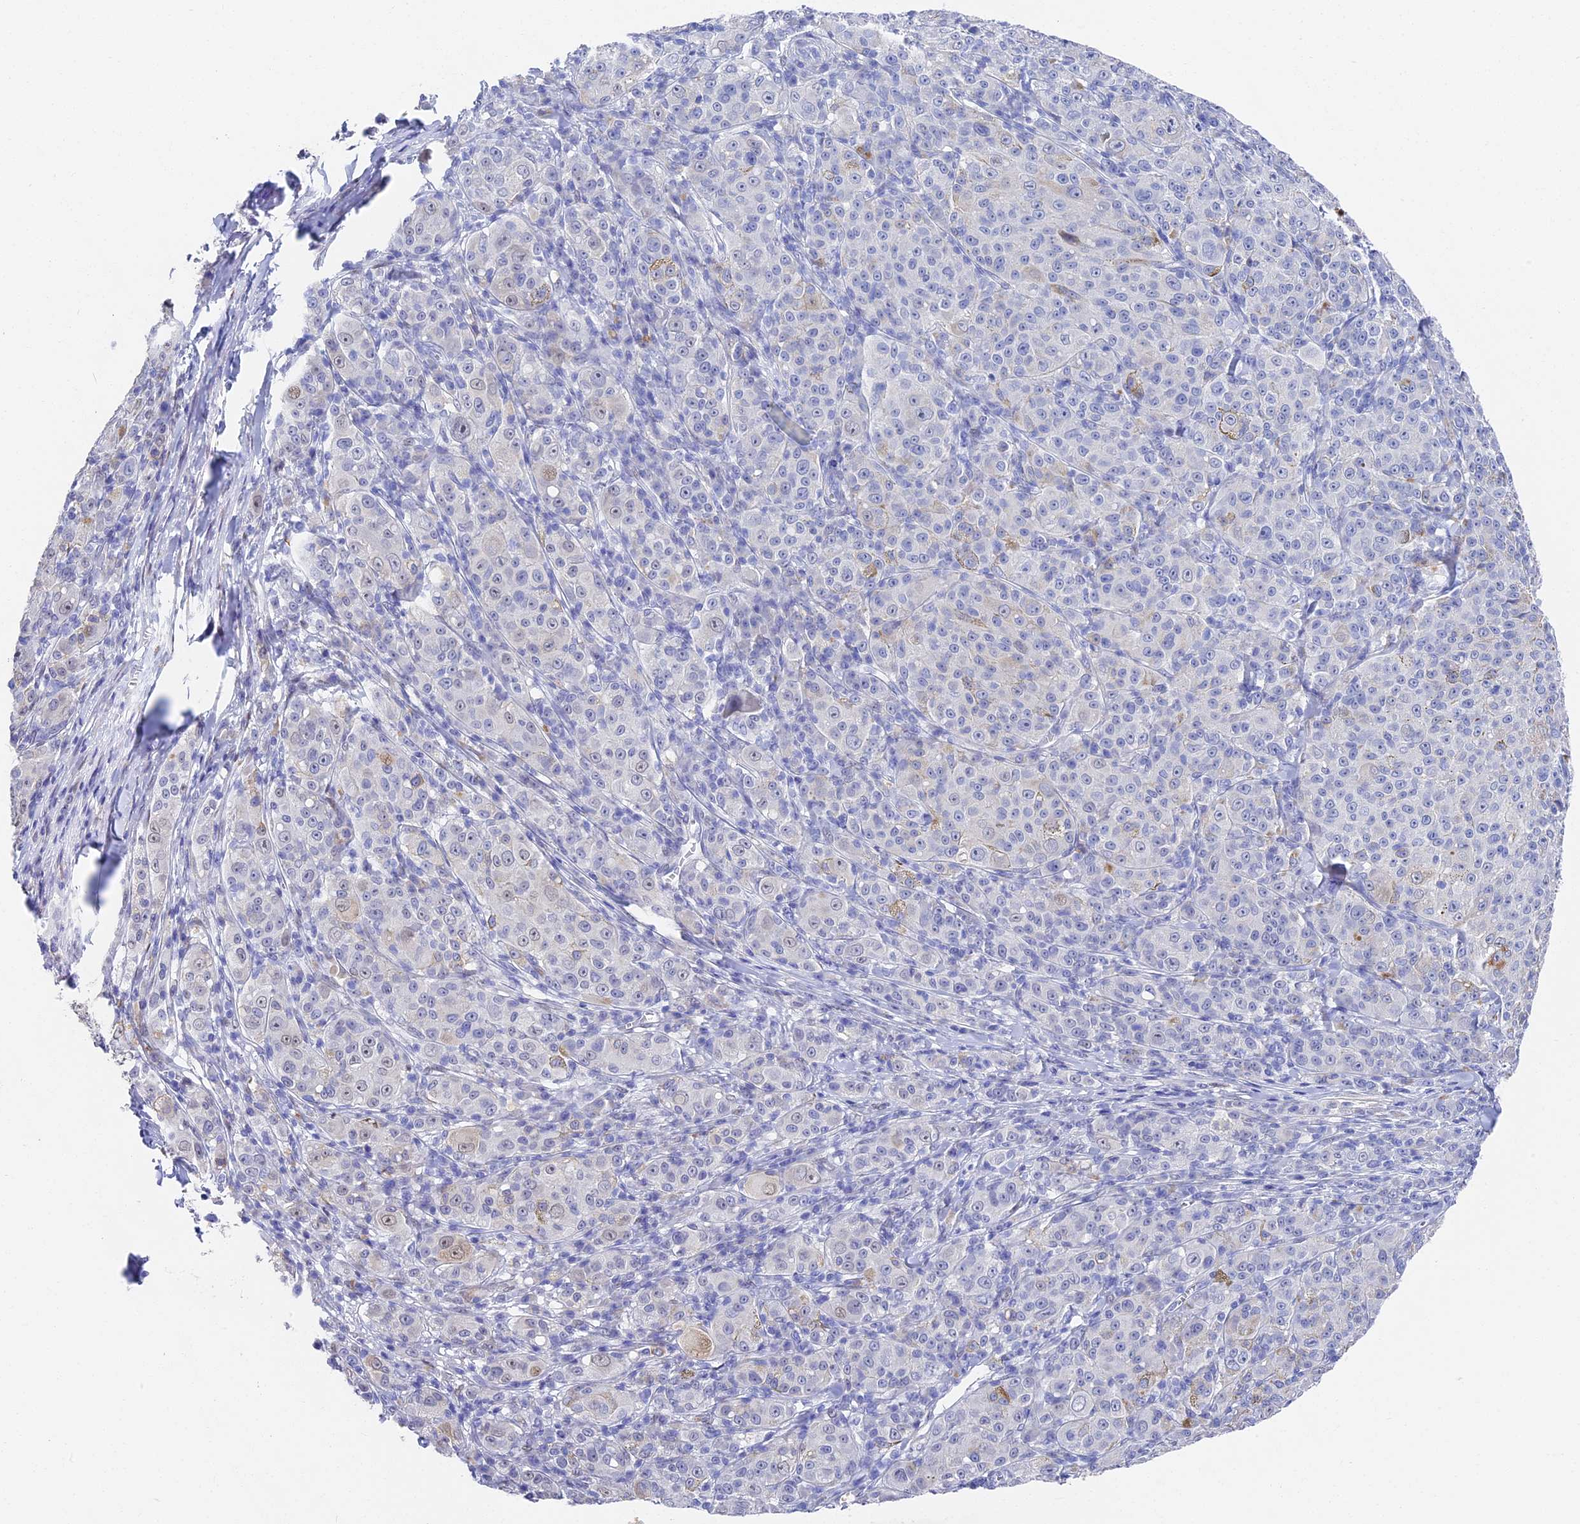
{"staining": {"intensity": "negative", "quantity": "none", "location": "none"}, "tissue": "melanoma", "cell_type": "Tumor cells", "image_type": "cancer", "snomed": [{"axis": "morphology", "description": "Malignant melanoma, NOS"}, {"axis": "topography", "description": "Skin"}], "caption": "Immunohistochemical staining of melanoma displays no significant positivity in tumor cells. Brightfield microscopy of IHC stained with DAB (brown) and hematoxylin (blue), captured at high magnification.", "gene": "VPS33B", "patient": {"sex": "female", "age": 52}}